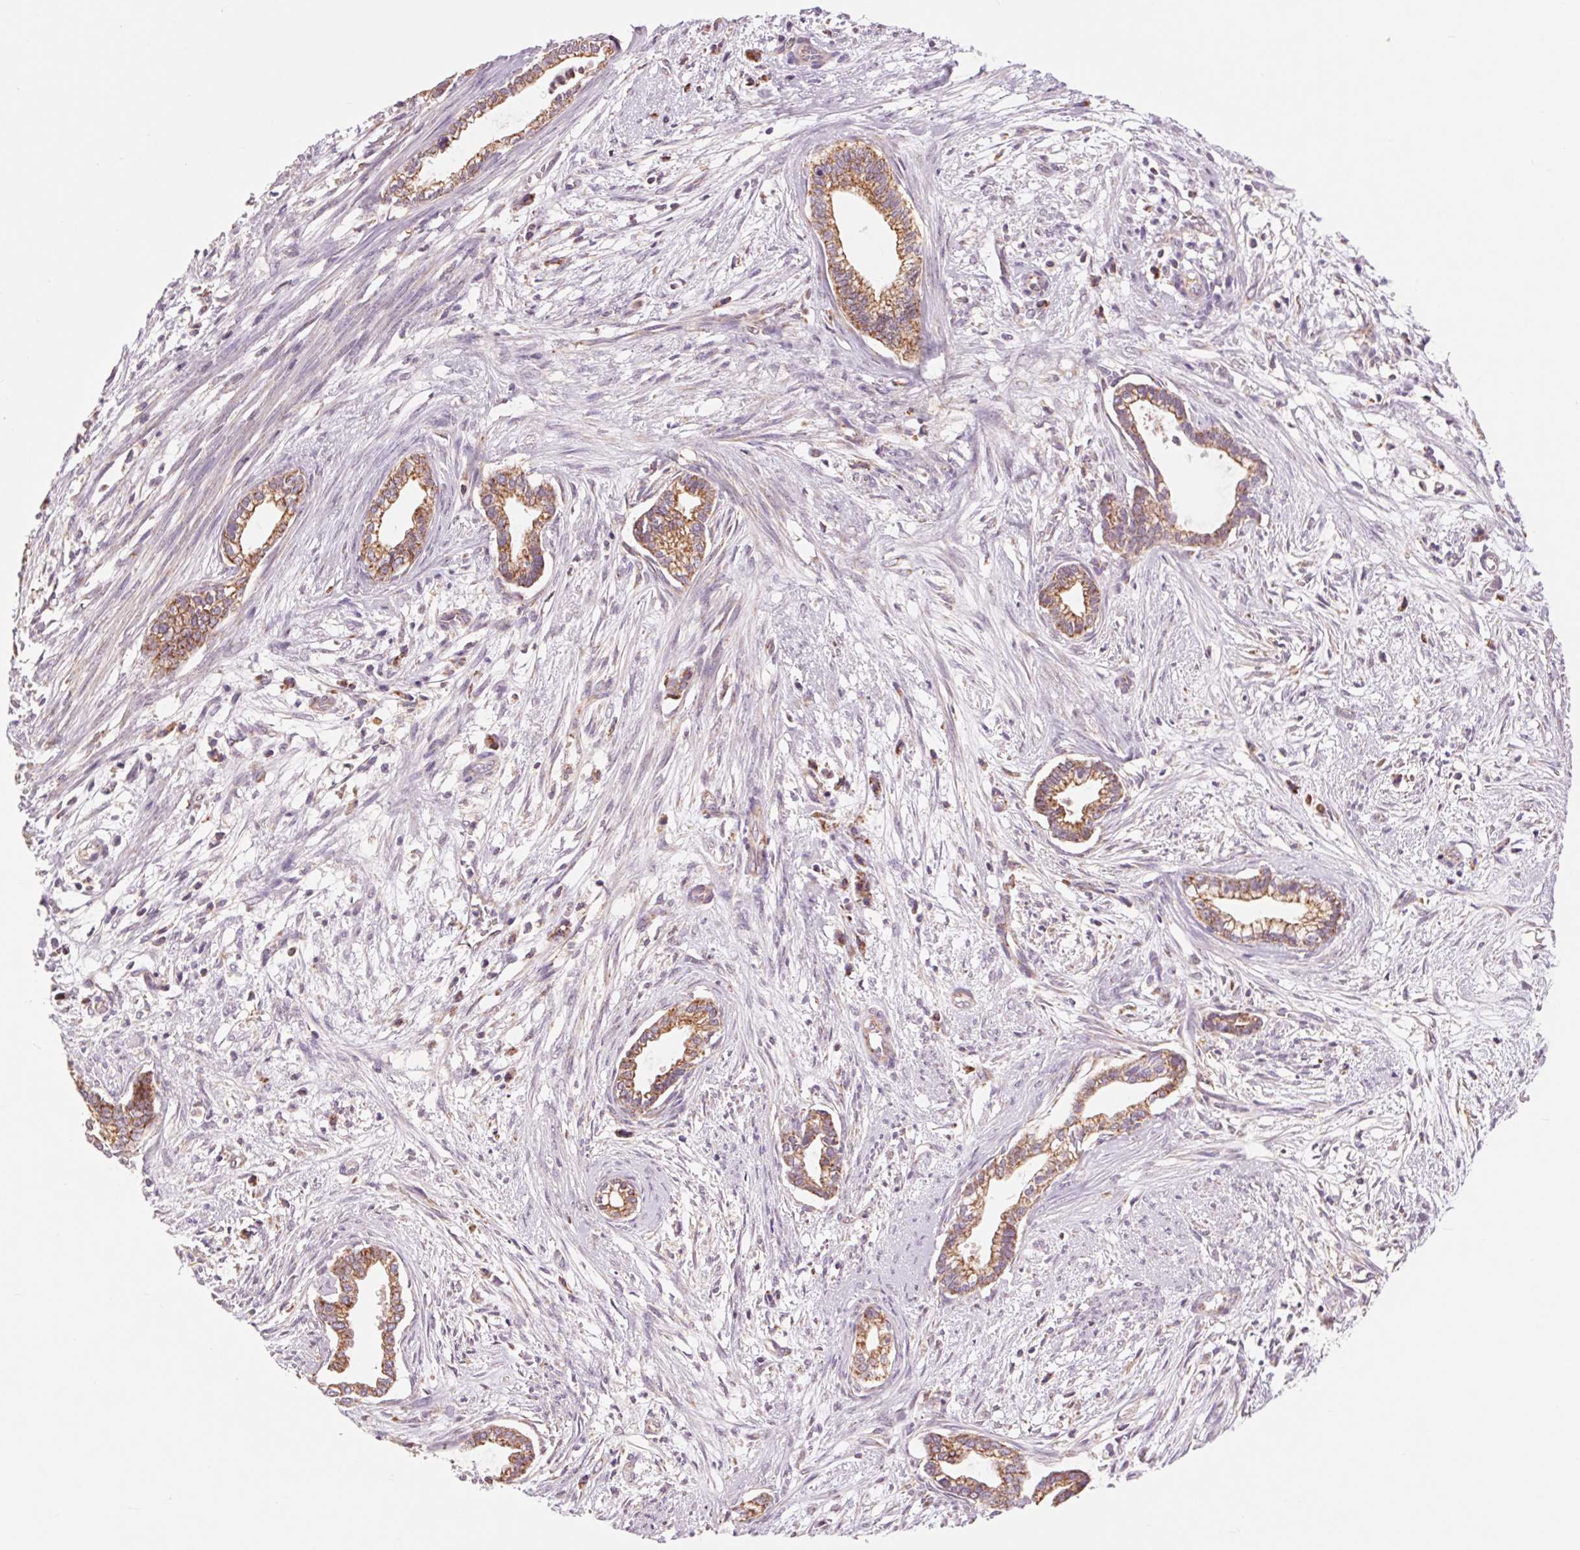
{"staining": {"intensity": "moderate", "quantity": ">75%", "location": "cytoplasmic/membranous"}, "tissue": "cervical cancer", "cell_type": "Tumor cells", "image_type": "cancer", "snomed": [{"axis": "morphology", "description": "Adenocarcinoma, NOS"}, {"axis": "topography", "description": "Cervix"}], "caption": "A medium amount of moderate cytoplasmic/membranous staining is identified in about >75% of tumor cells in cervical cancer tissue.", "gene": "COX6A1", "patient": {"sex": "female", "age": 62}}